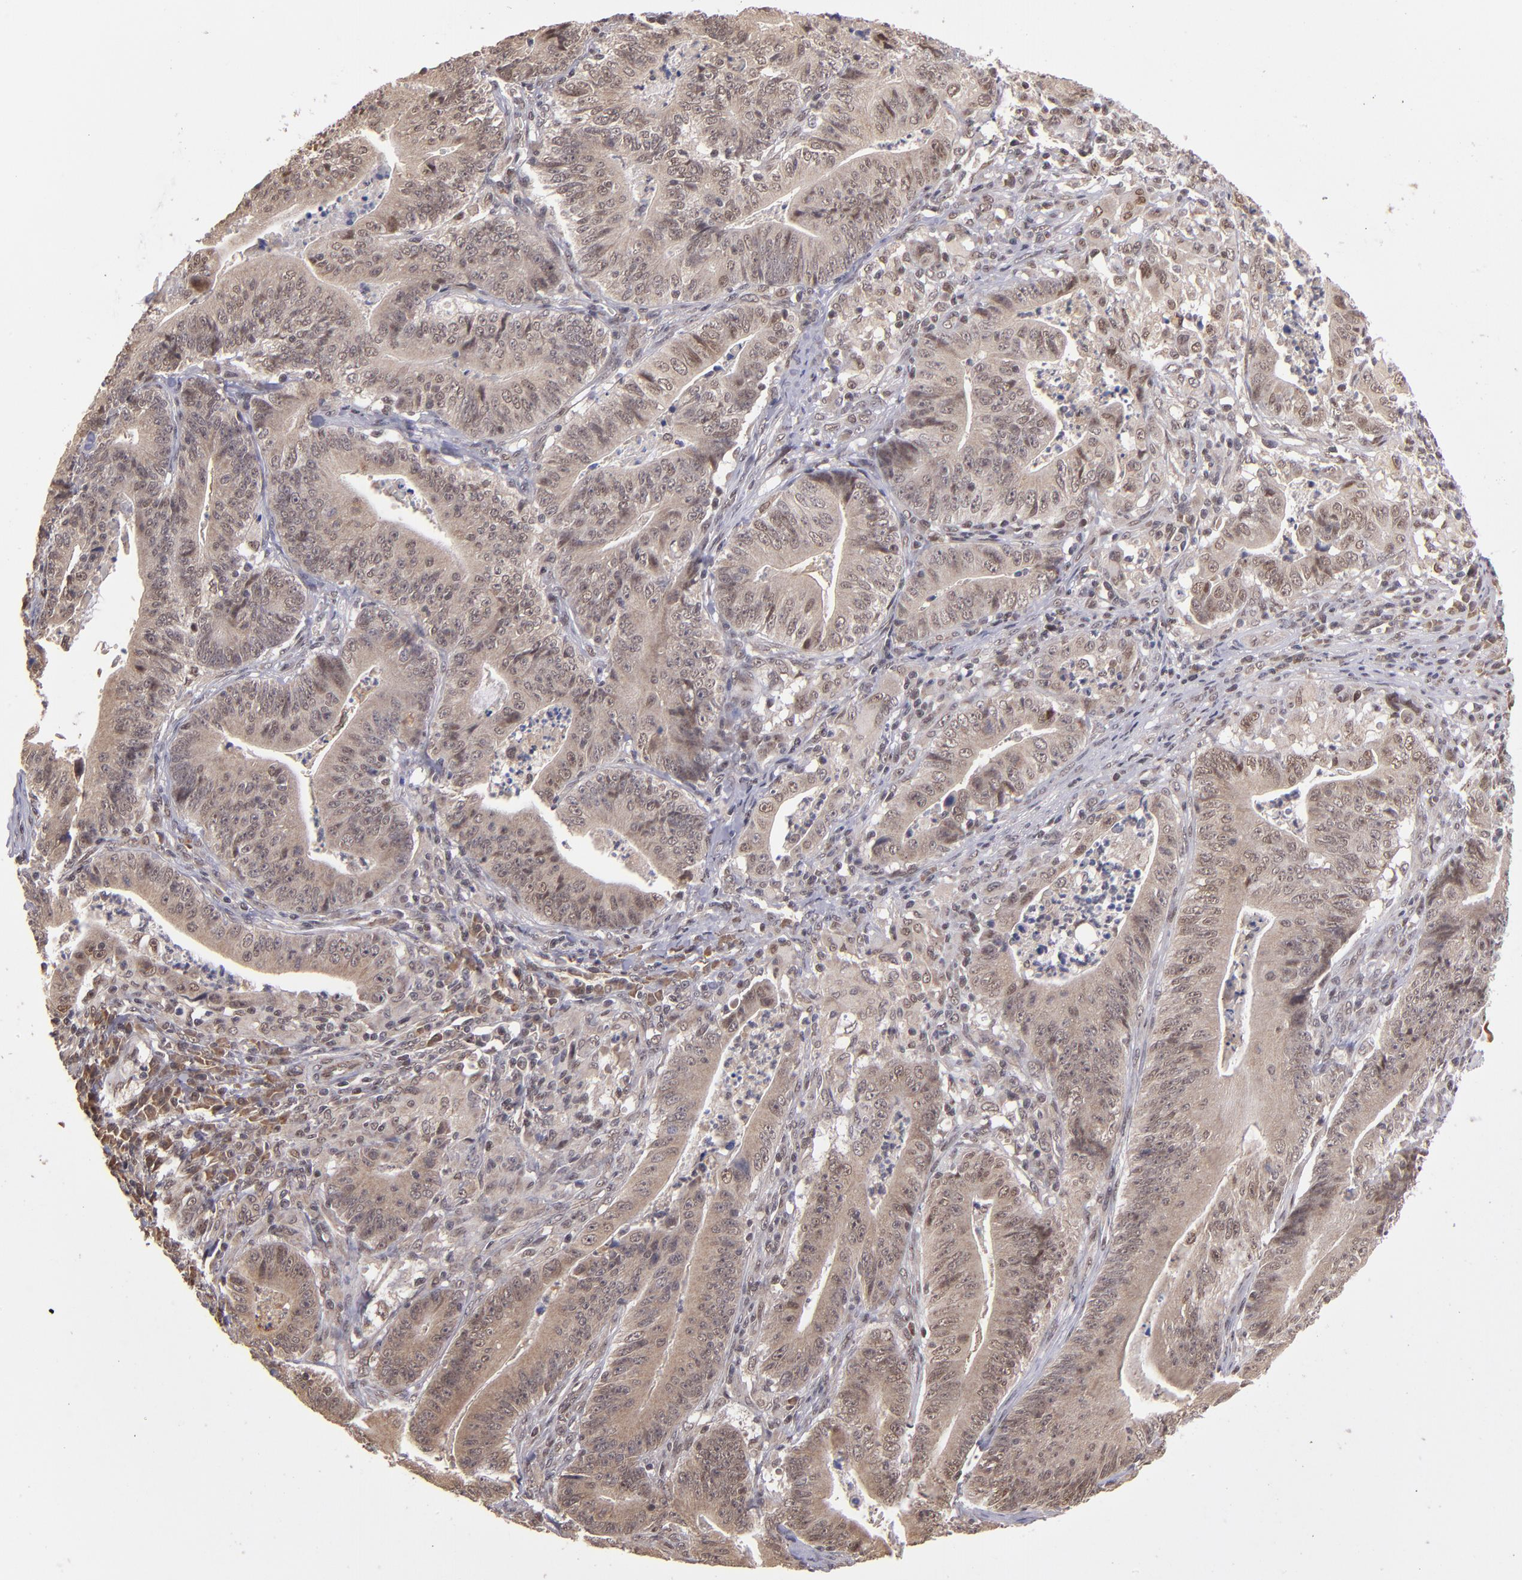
{"staining": {"intensity": "weak", "quantity": ">75%", "location": "cytoplasmic/membranous"}, "tissue": "stomach cancer", "cell_type": "Tumor cells", "image_type": "cancer", "snomed": [{"axis": "morphology", "description": "Adenocarcinoma, NOS"}, {"axis": "topography", "description": "Stomach, lower"}], "caption": "Weak cytoplasmic/membranous expression for a protein is seen in approximately >75% of tumor cells of stomach cancer (adenocarcinoma) using IHC.", "gene": "ABHD12B", "patient": {"sex": "female", "age": 86}}